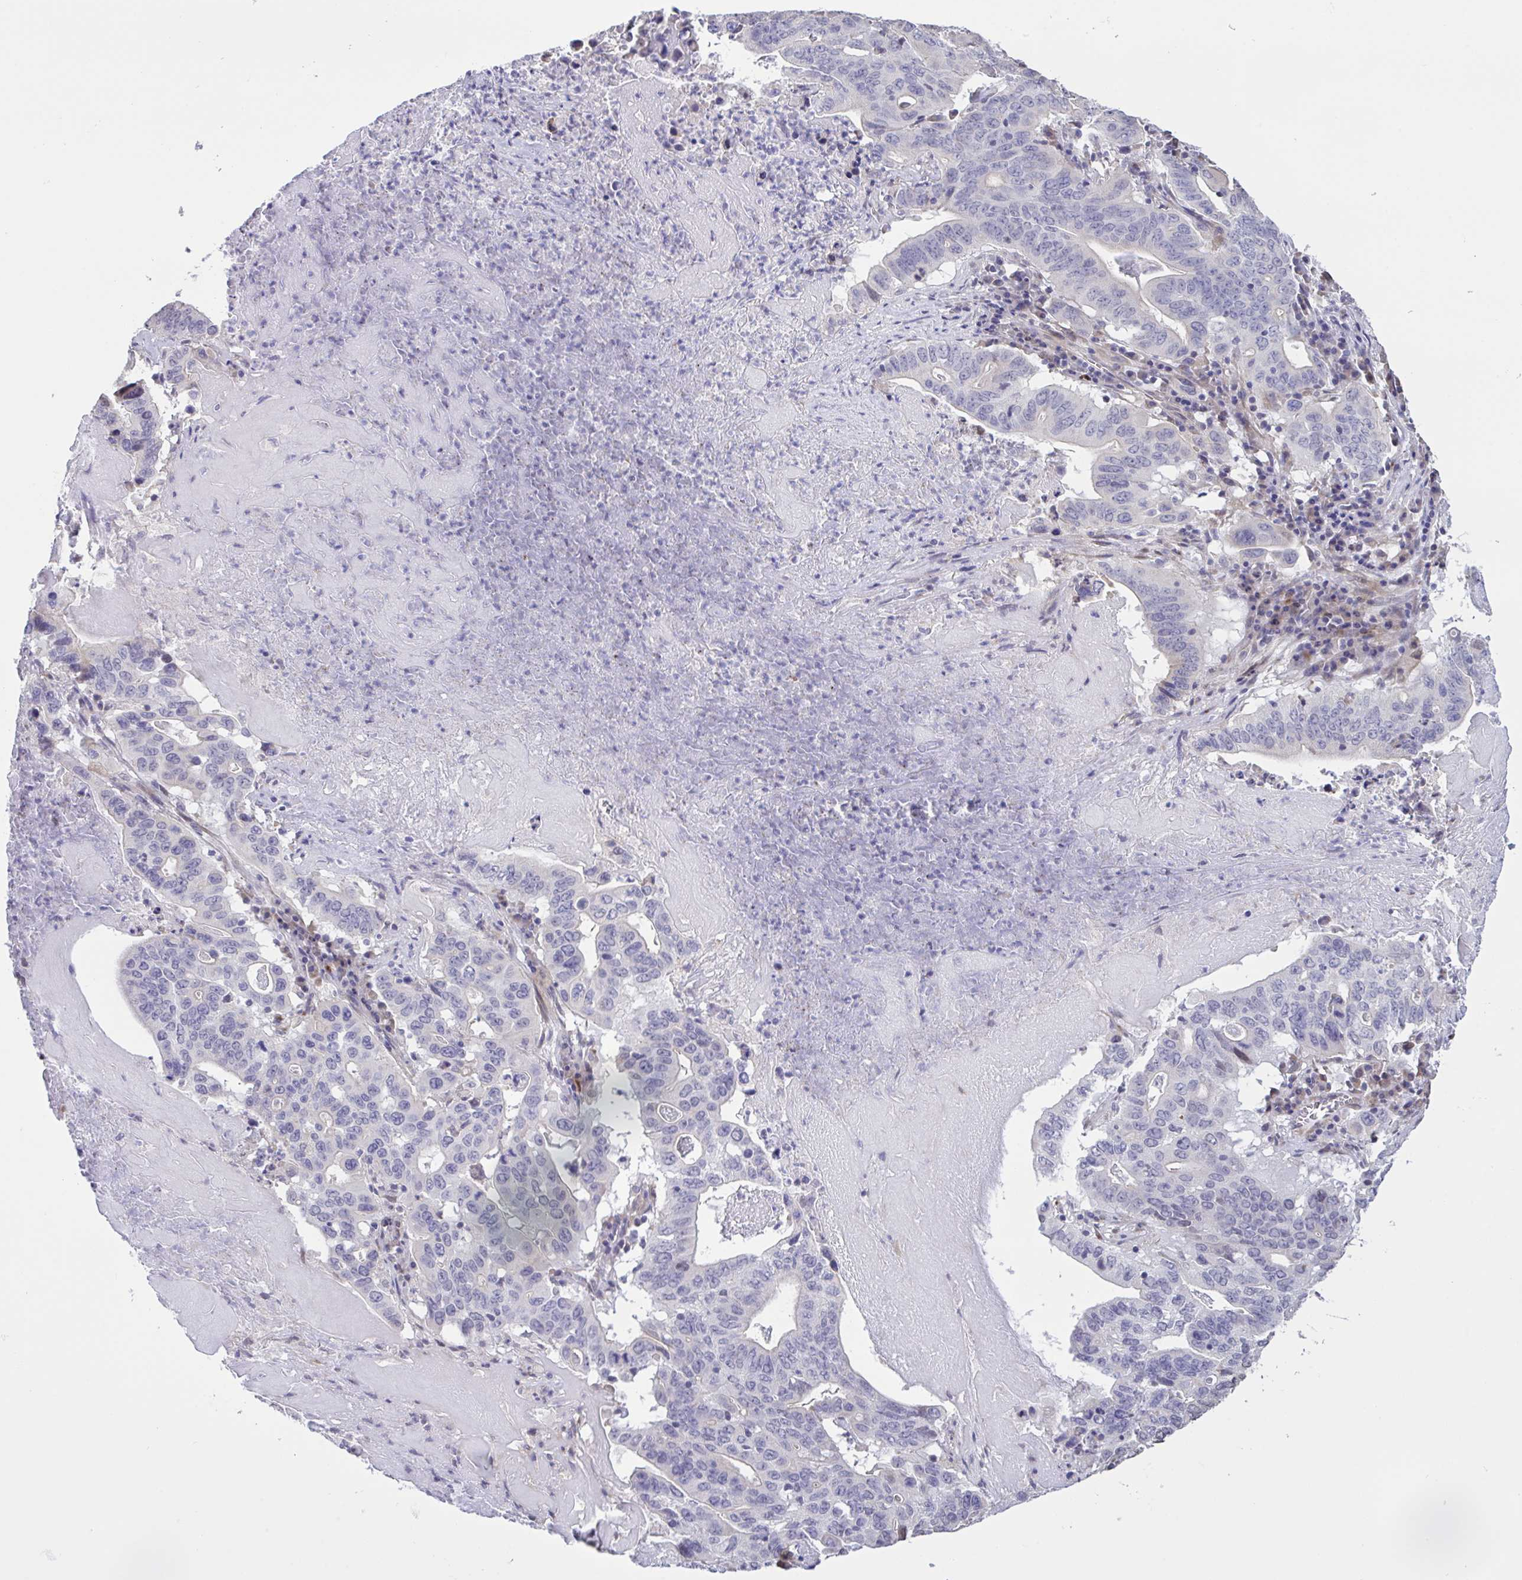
{"staining": {"intensity": "negative", "quantity": "none", "location": "none"}, "tissue": "lung cancer", "cell_type": "Tumor cells", "image_type": "cancer", "snomed": [{"axis": "morphology", "description": "Adenocarcinoma, NOS"}, {"axis": "topography", "description": "Lung"}], "caption": "IHC photomicrograph of lung cancer (adenocarcinoma) stained for a protein (brown), which demonstrates no expression in tumor cells. (DAB (3,3'-diaminobenzidine) IHC visualized using brightfield microscopy, high magnification).", "gene": "MRGPRX2", "patient": {"sex": "female", "age": 60}}